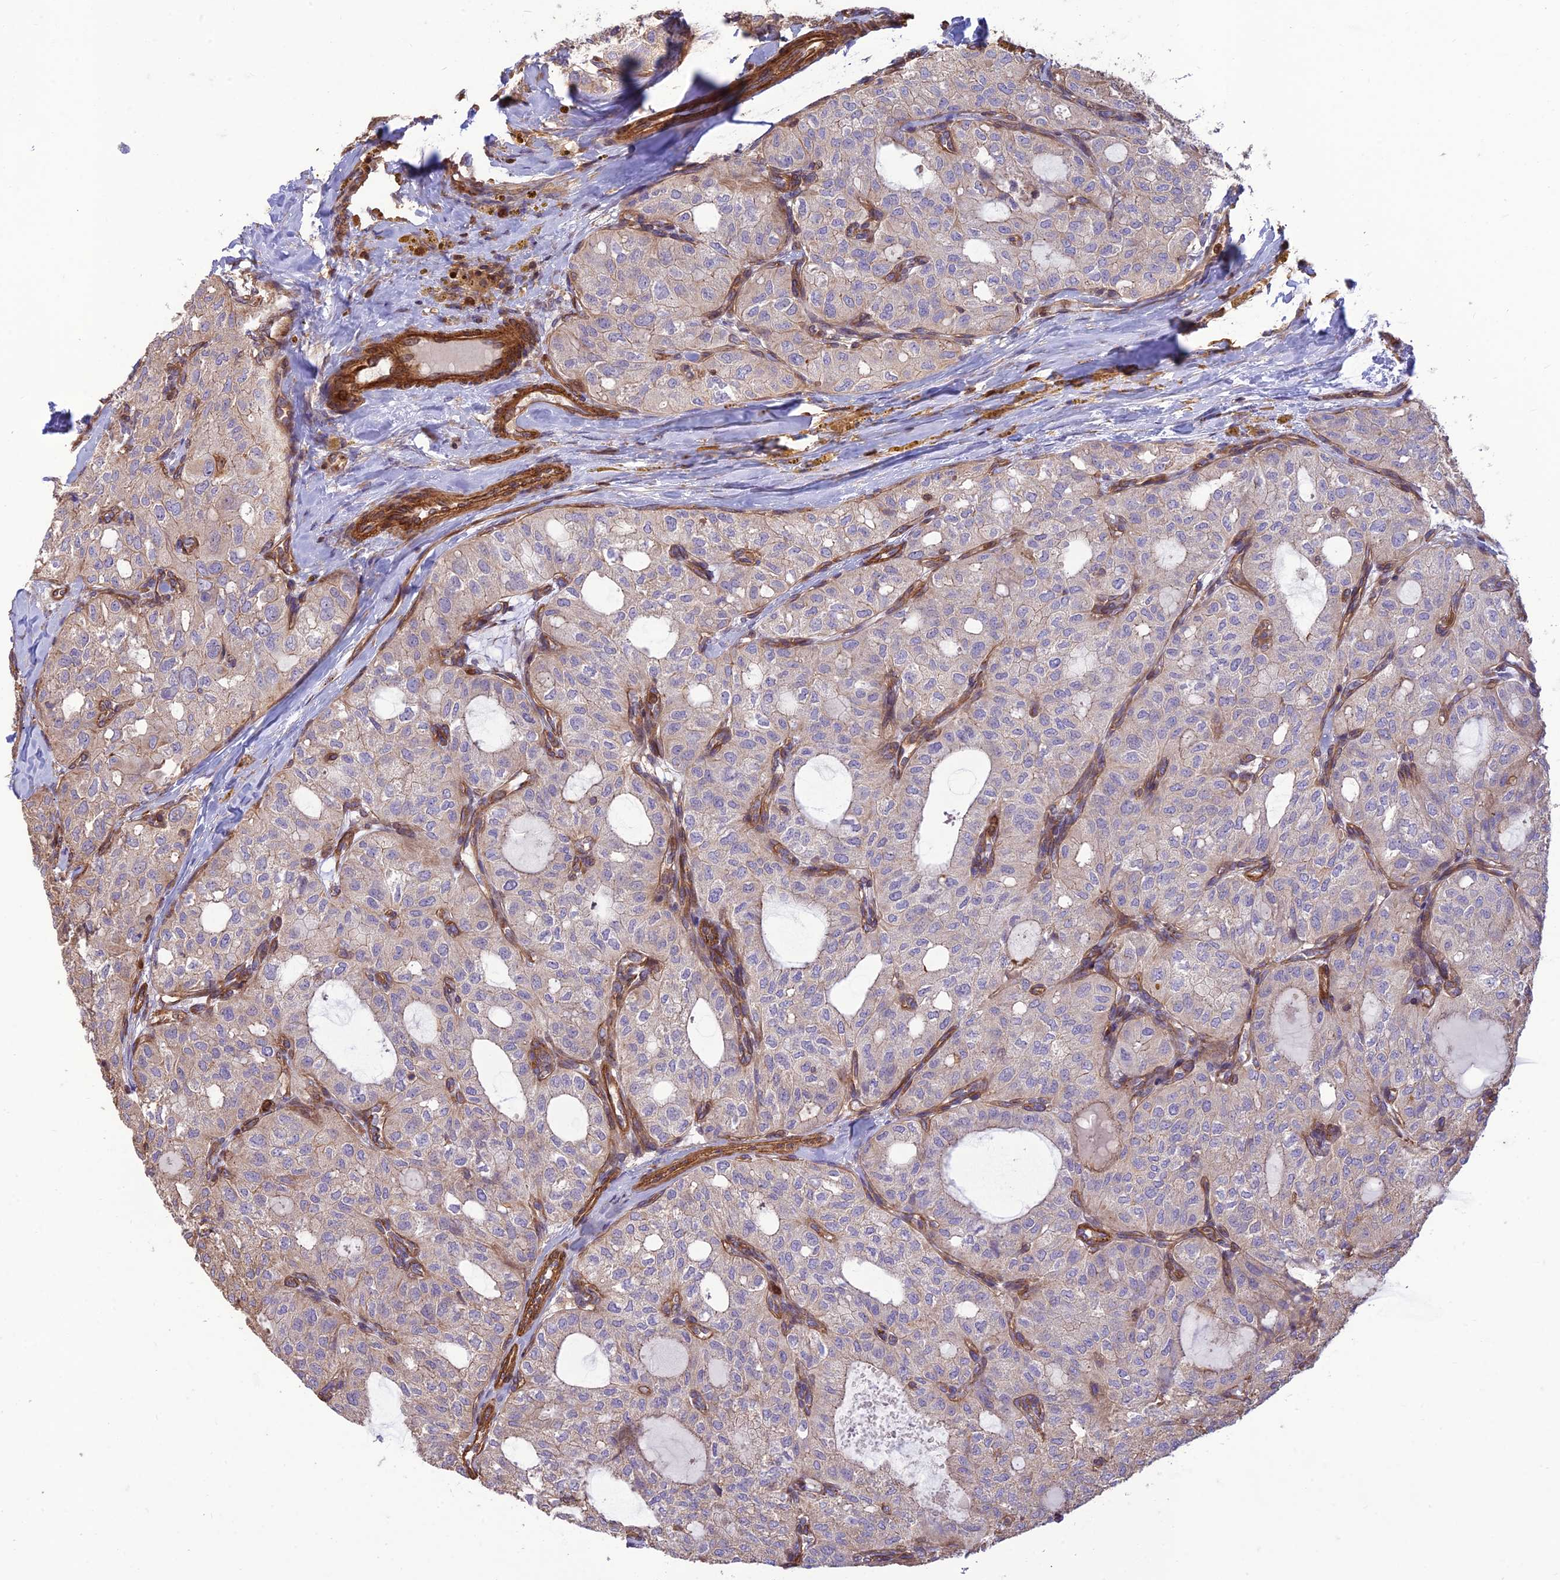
{"staining": {"intensity": "weak", "quantity": "<25%", "location": "cytoplasmic/membranous"}, "tissue": "thyroid cancer", "cell_type": "Tumor cells", "image_type": "cancer", "snomed": [{"axis": "morphology", "description": "Follicular adenoma carcinoma, NOS"}, {"axis": "topography", "description": "Thyroid gland"}], "caption": "A photomicrograph of follicular adenoma carcinoma (thyroid) stained for a protein reveals no brown staining in tumor cells.", "gene": "HPSE2", "patient": {"sex": "male", "age": 75}}